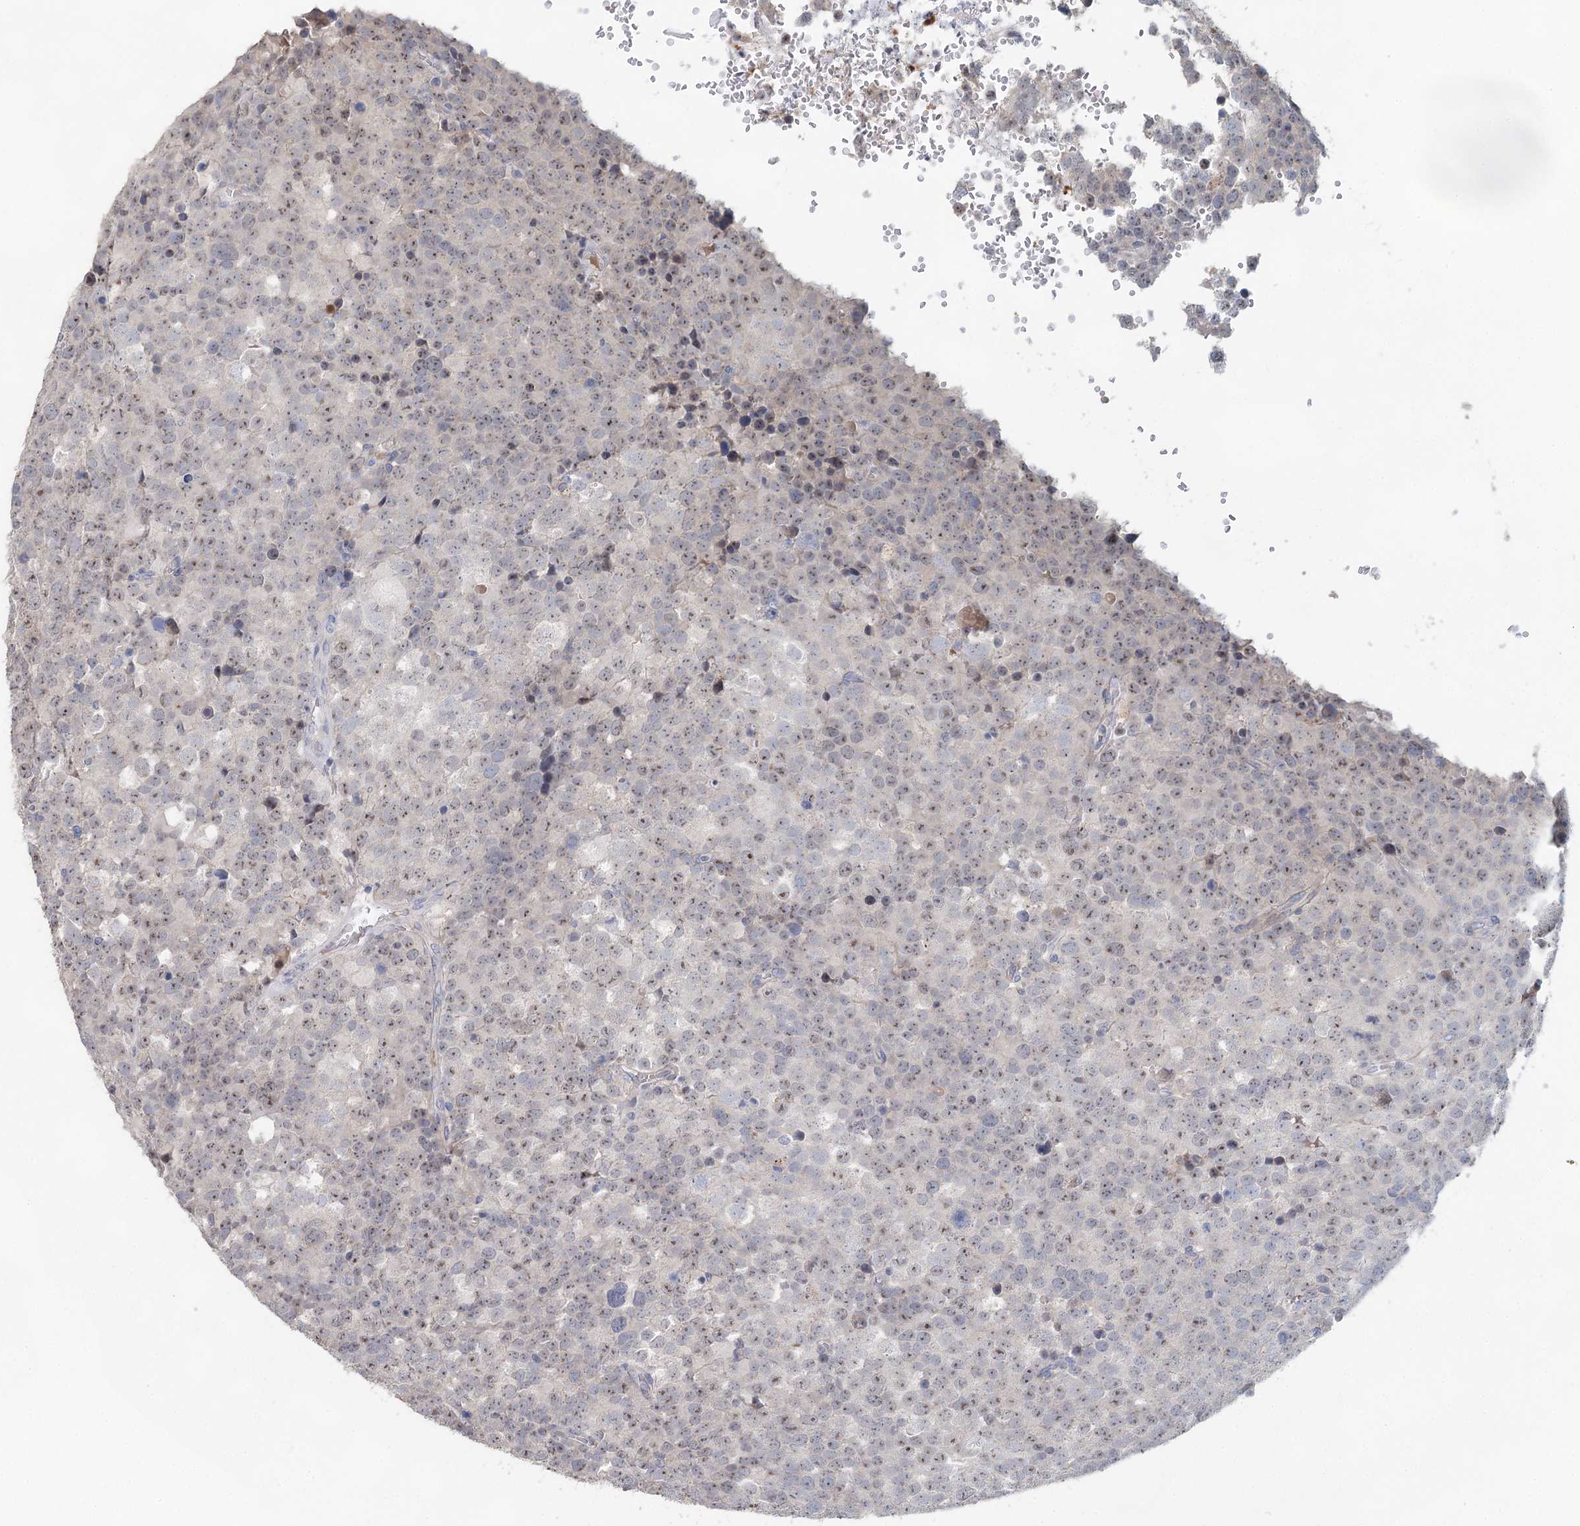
{"staining": {"intensity": "weak", "quantity": ">75%", "location": "nuclear"}, "tissue": "testis cancer", "cell_type": "Tumor cells", "image_type": "cancer", "snomed": [{"axis": "morphology", "description": "Seminoma, NOS"}, {"axis": "topography", "description": "Testis"}], "caption": "Immunohistochemical staining of testis seminoma displays low levels of weak nuclear protein staining in approximately >75% of tumor cells.", "gene": "SLC19A3", "patient": {"sex": "male", "age": 71}}